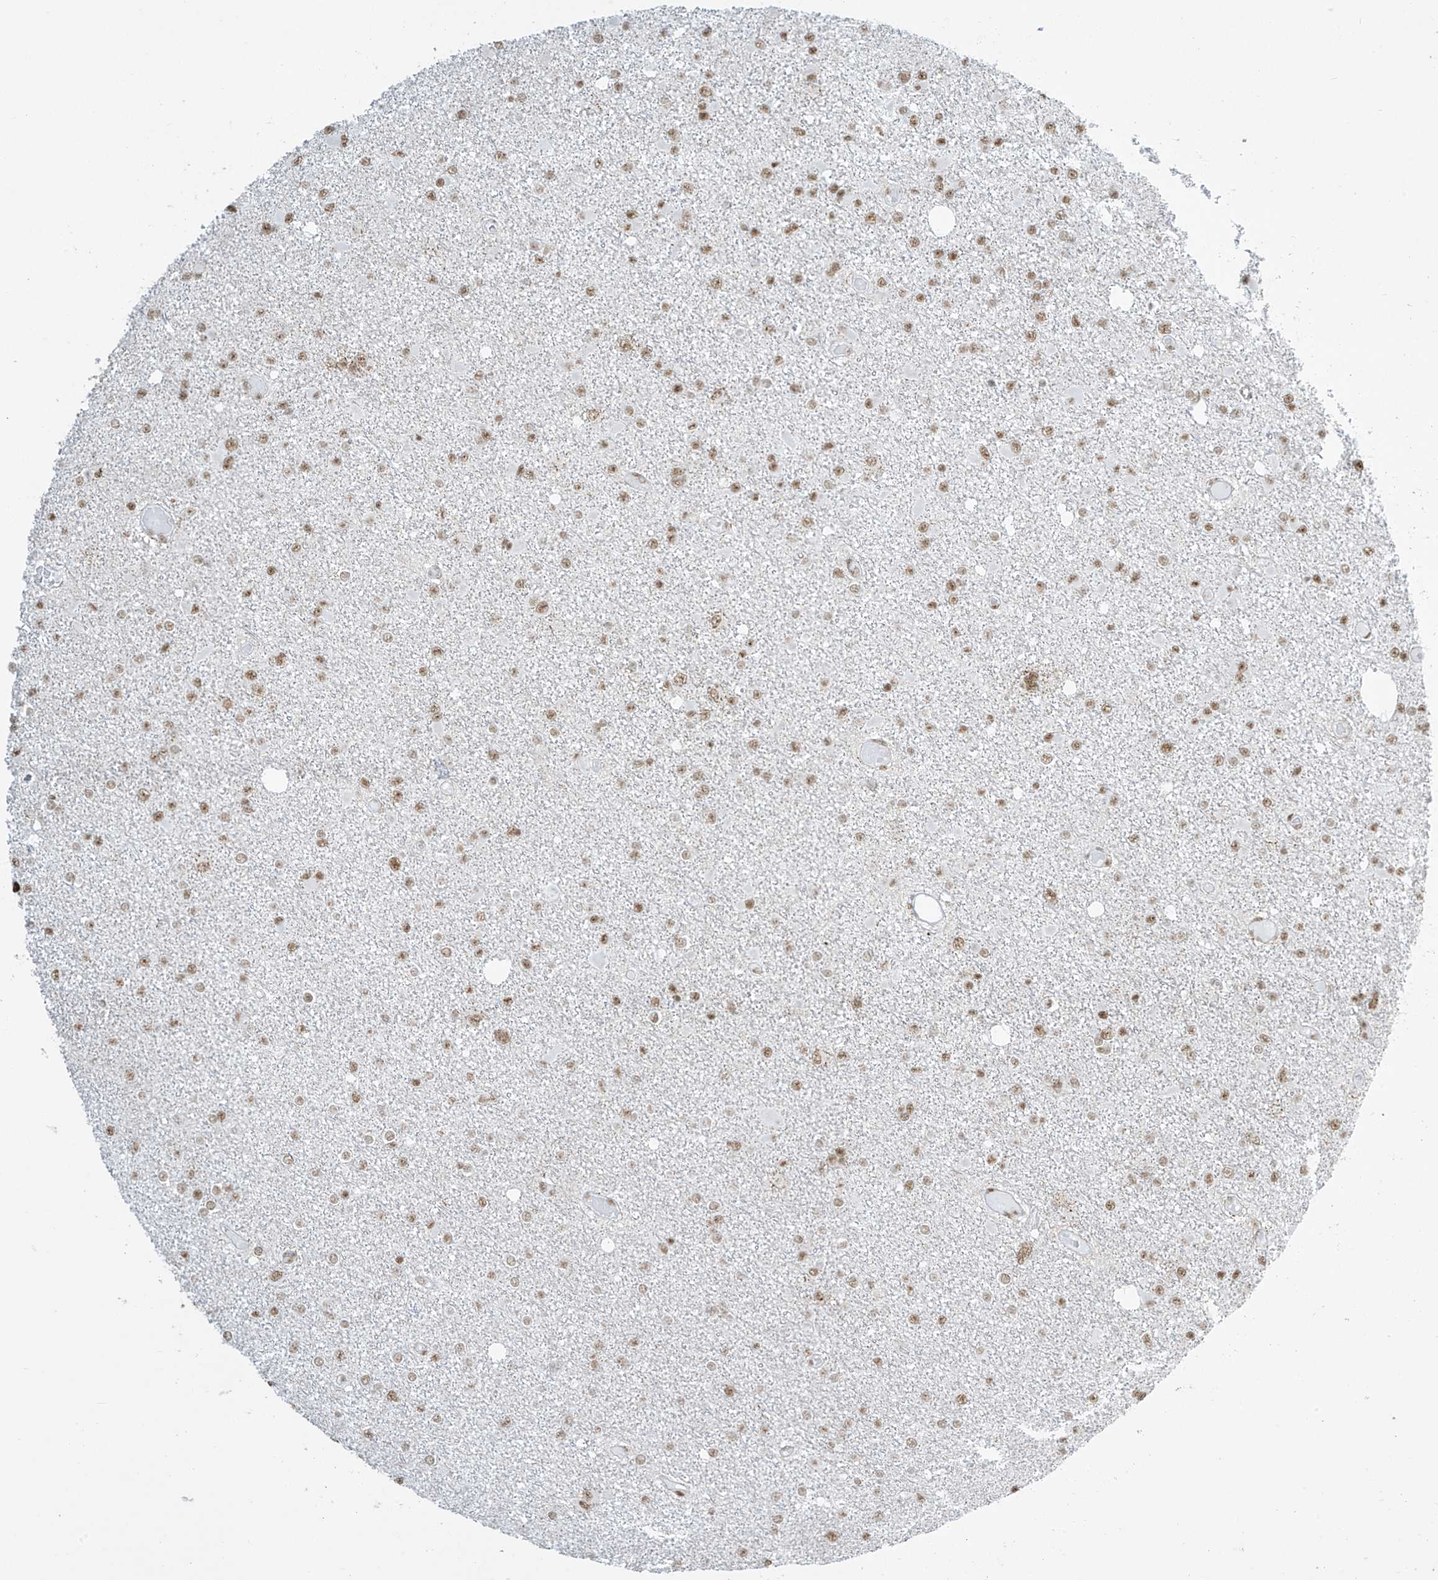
{"staining": {"intensity": "moderate", "quantity": ">75%", "location": "nuclear"}, "tissue": "glioma", "cell_type": "Tumor cells", "image_type": "cancer", "snomed": [{"axis": "morphology", "description": "Glioma, malignant, Low grade"}, {"axis": "topography", "description": "Brain"}], "caption": "A micrograph showing moderate nuclear positivity in approximately >75% of tumor cells in low-grade glioma (malignant), as visualized by brown immunohistochemical staining.", "gene": "MS4A6A", "patient": {"sex": "female", "age": 22}}